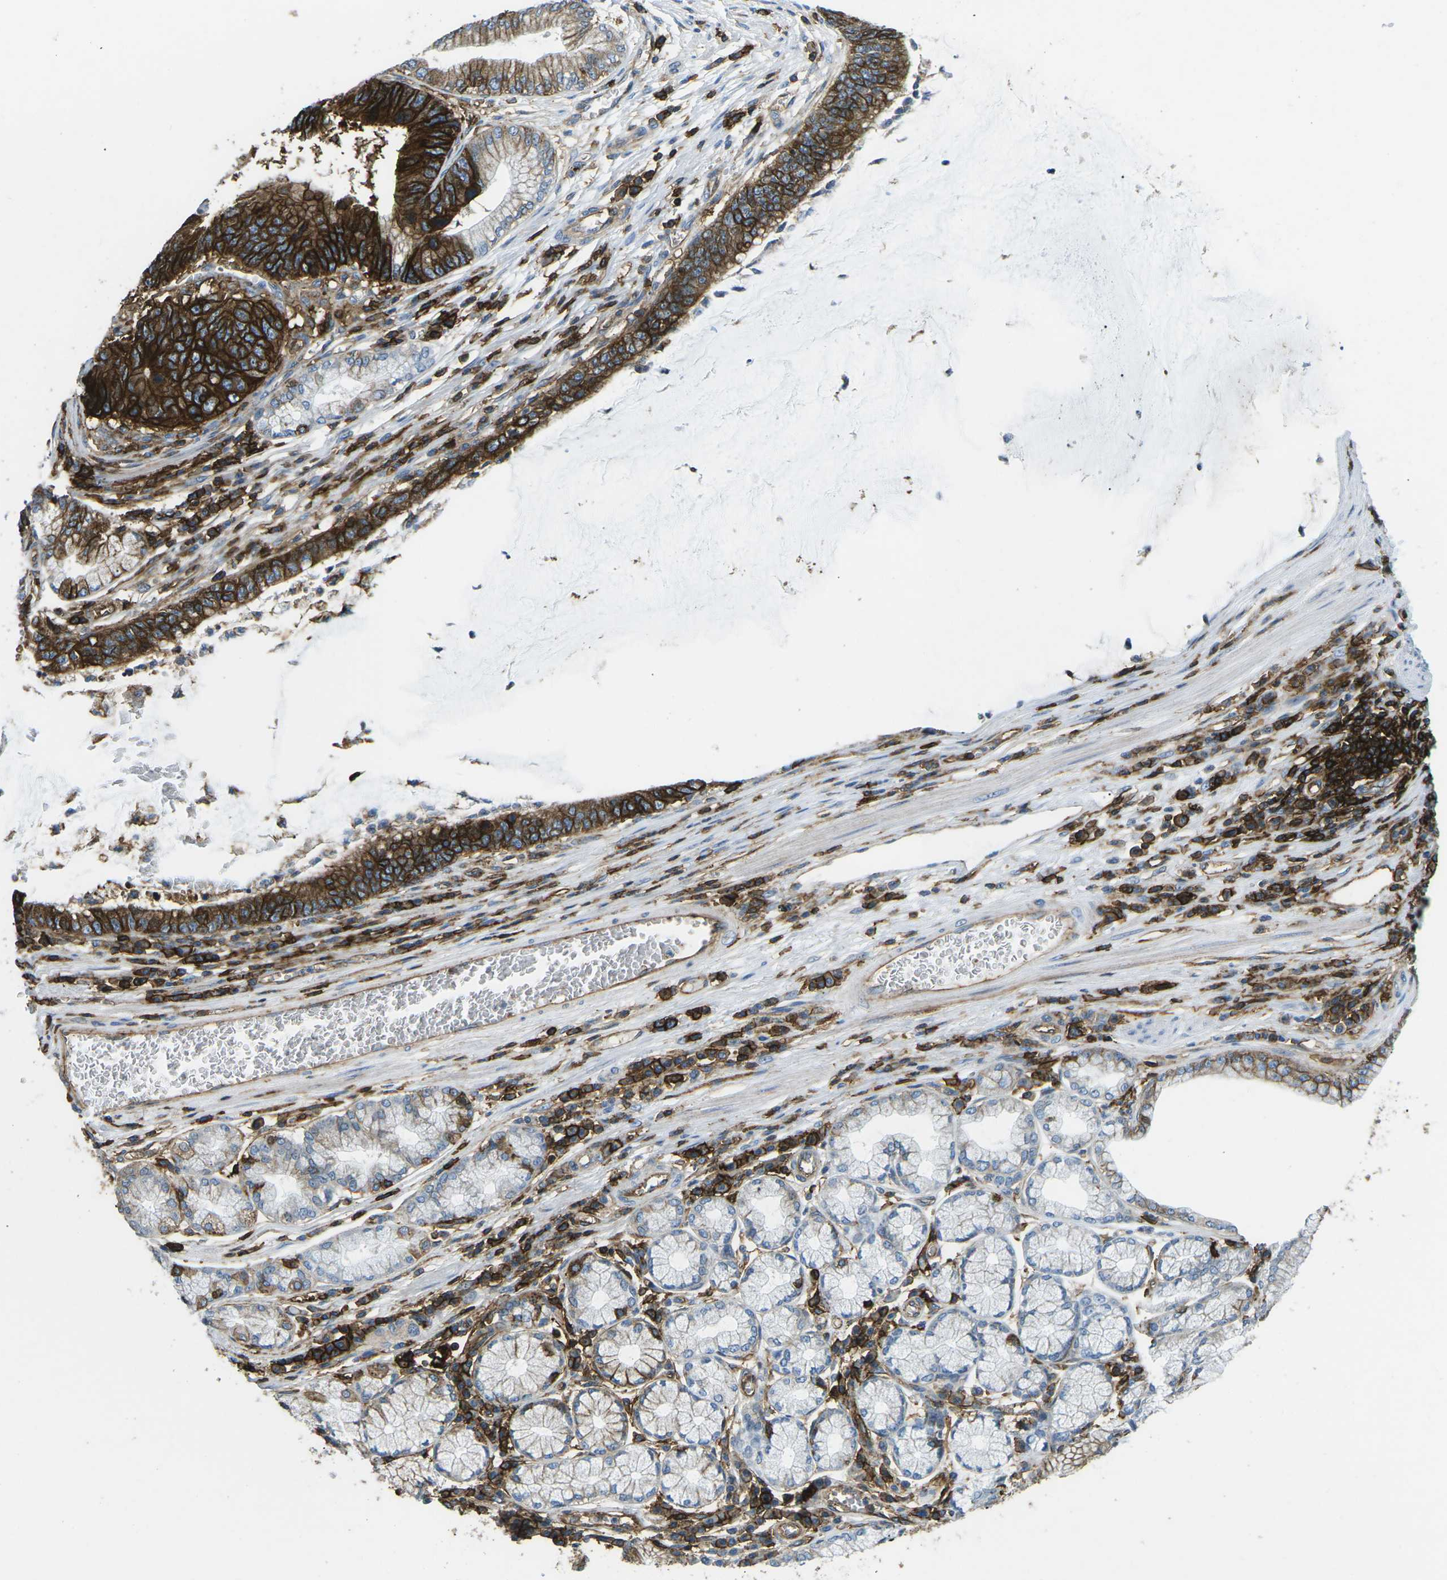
{"staining": {"intensity": "strong", "quantity": ">75%", "location": "cytoplasmic/membranous"}, "tissue": "stomach cancer", "cell_type": "Tumor cells", "image_type": "cancer", "snomed": [{"axis": "morphology", "description": "Adenocarcinoma, NOS"}, {"axis": "topography", "description": "Stomach"}], "caption": "DAB immunohistochemical staining of stomach cancer shows strong cytoplasmic/membranous protein staining in approximately >75% of tumor cells.", "gene": "HLA-B", "patient": {"sex": "male", "age": 59}}